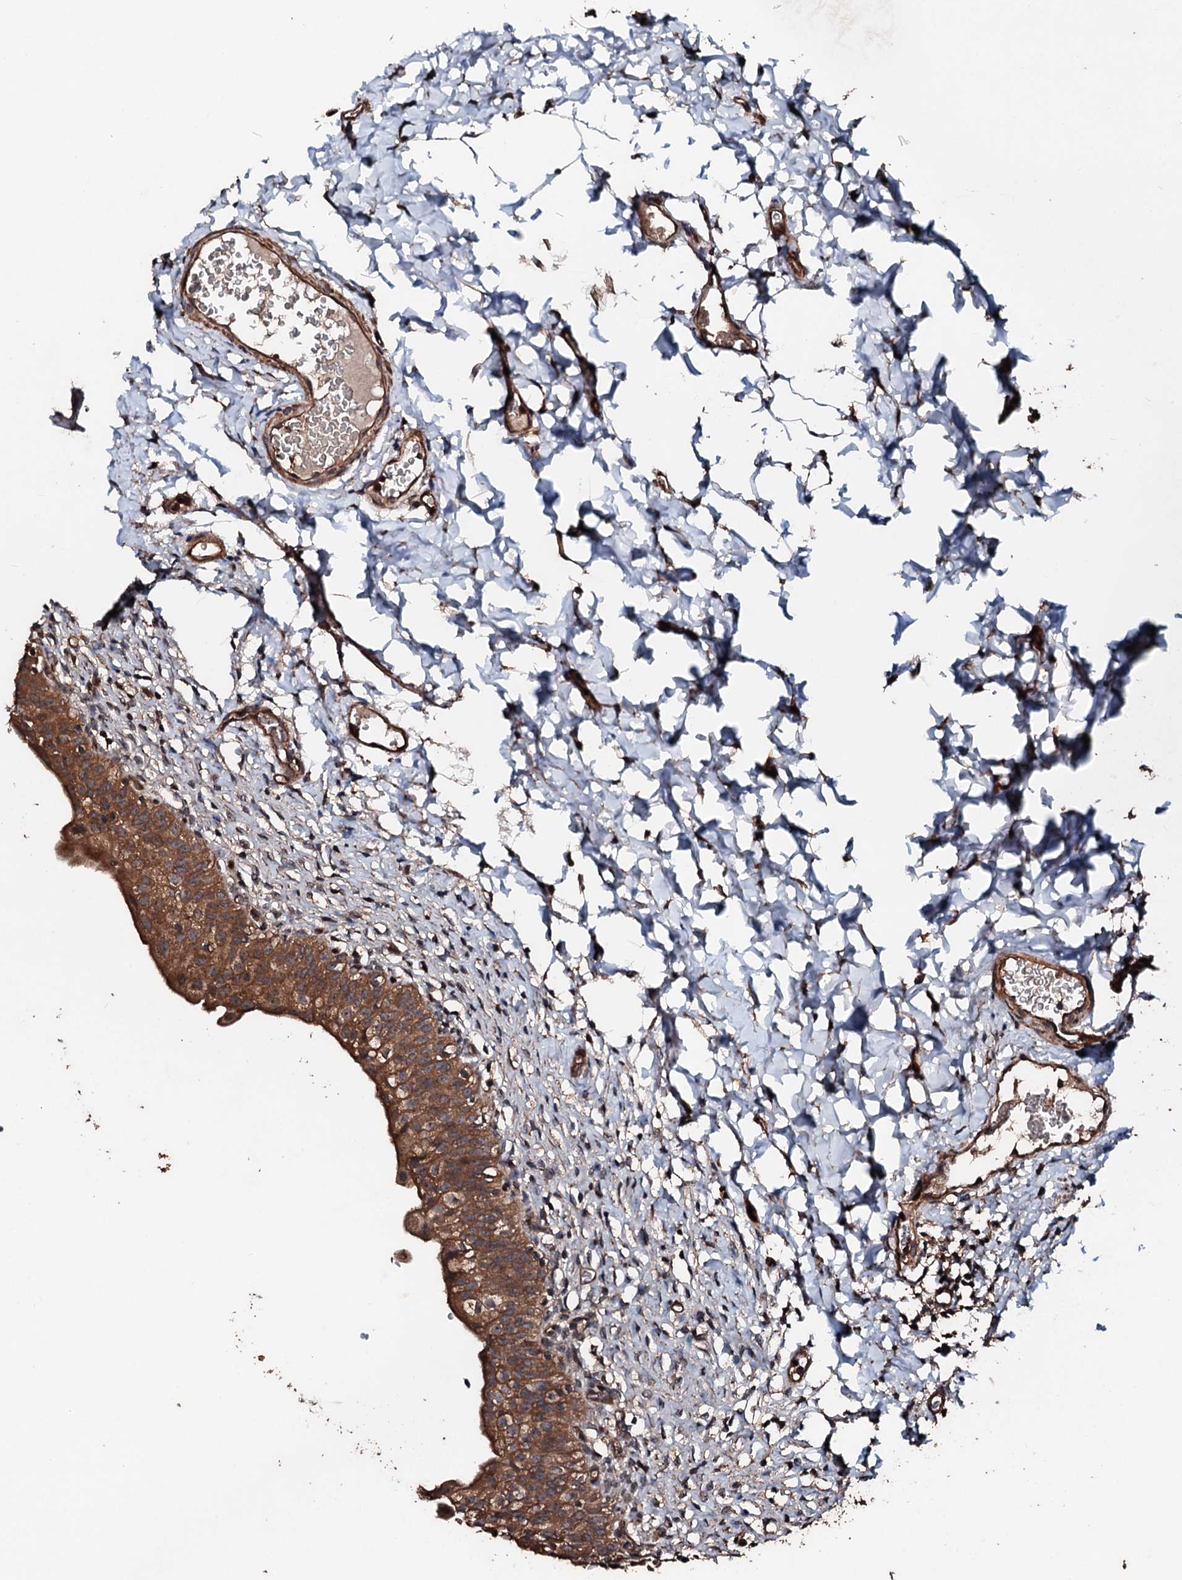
{"staining": {"intensity": "strong", "quantity": ">75%", "location": "cytoplasmic/membranous"}, "tissue": "urinary bladder", "cell_type": "Urothelial cells", "image_type": "normal", "snomed": [{"axis": "morphology", "description": "Normal tissue, NOS"}, {"axis": "topography", "description": "Urinary bladder"}], "caption": "A high amount of strong cytoplasmic/membranous expression is identified in approximately >75% of urothelial cells in unremarkable urinary bladder. Using DAB (3,3'-diaminobenzidine) (brown) and hematoxylin (blue) stains, captured at high magnification using brightfield microscopy.", "gene": "KIF18A", "patient": {"sex": "male", "age": 55}}